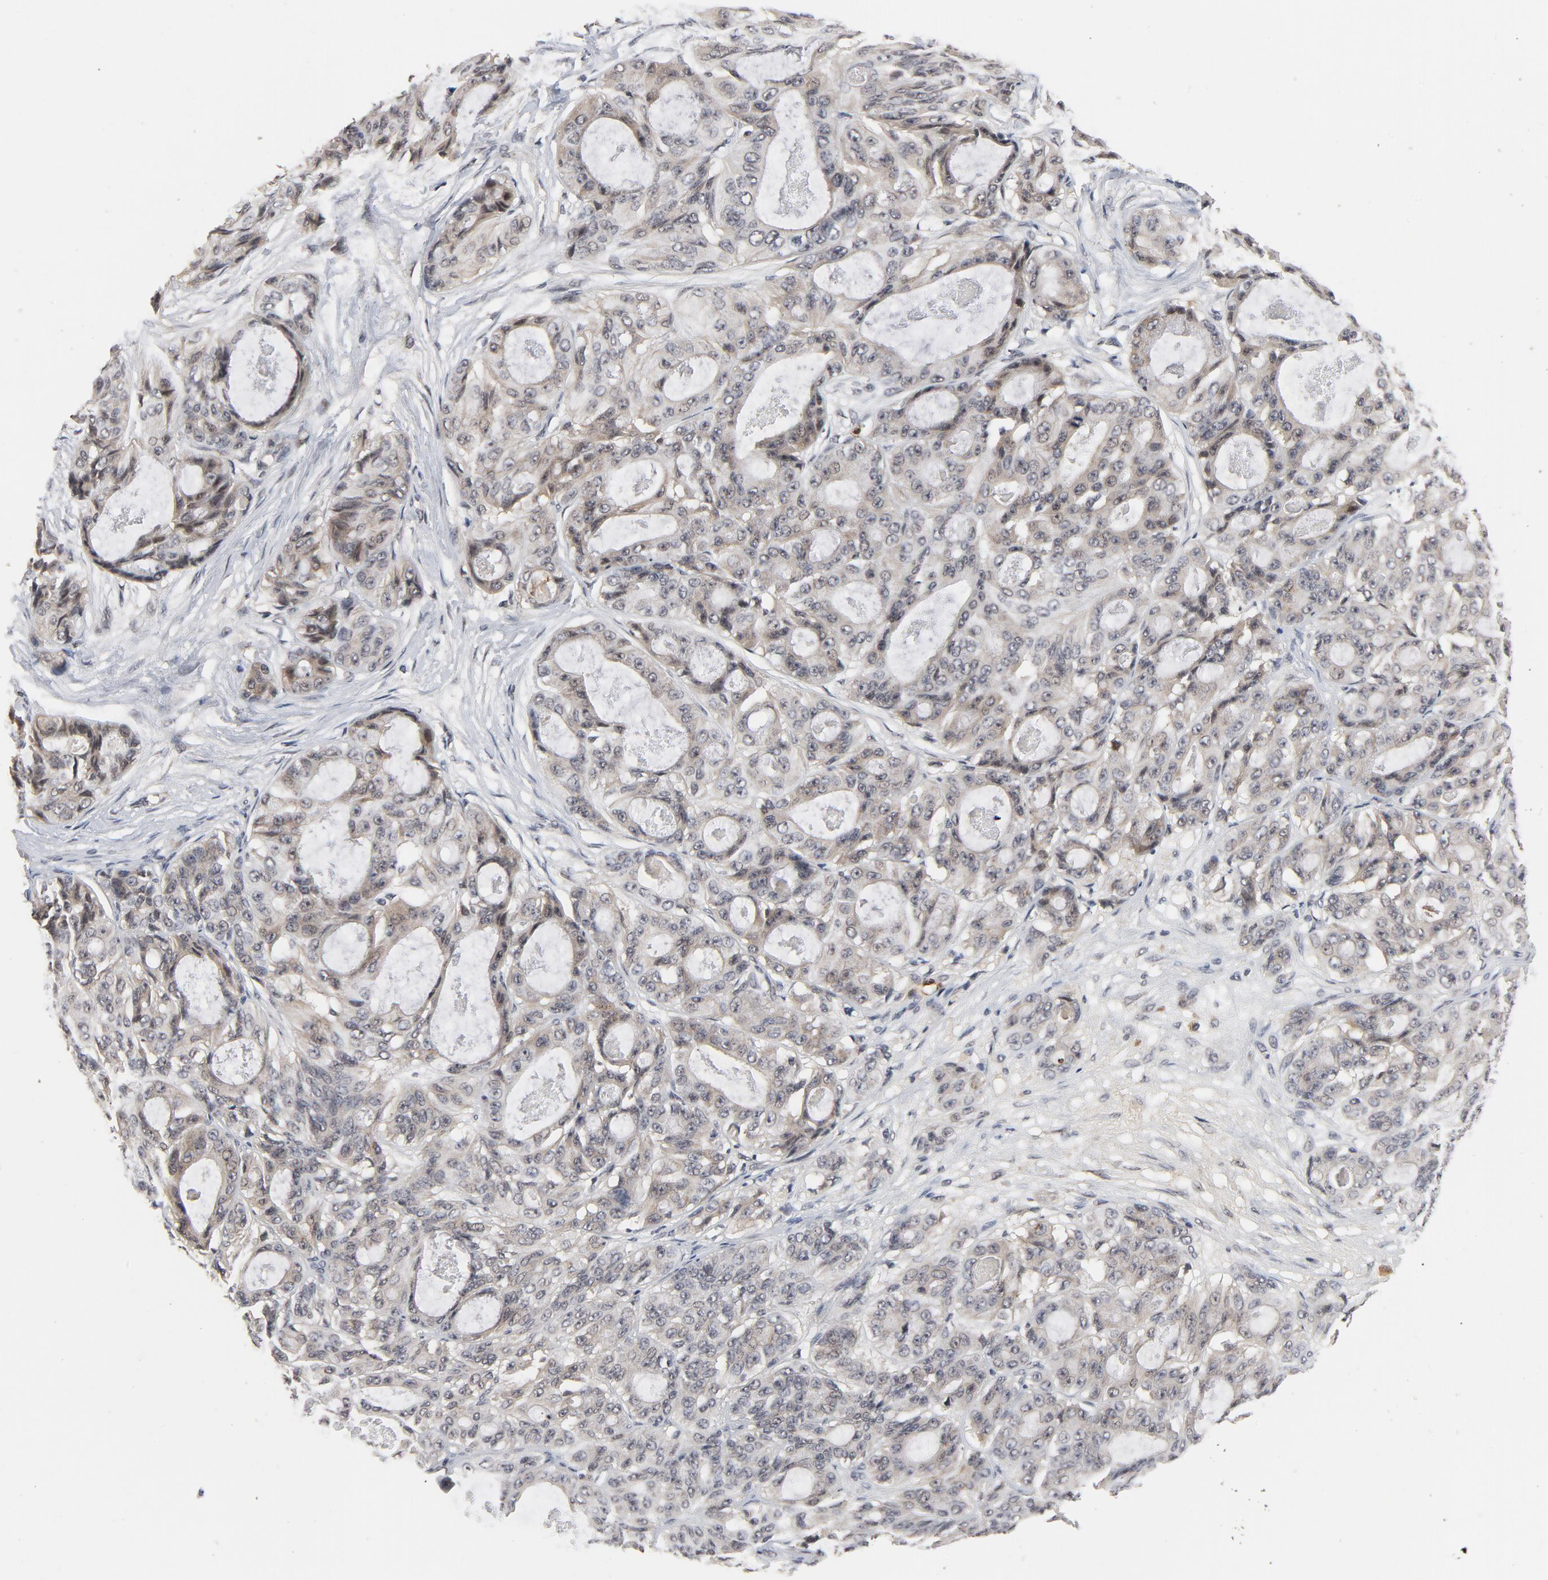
{"staining": {"intensity": "weak", "quantity": "25%-75%", "location": "cytoplasmic/membranous"}, "tissue": "ovarian cancer", "cell_type": "Tumor cells", "image_type": "cancer", "snomed": [{"axis": "morphology", "description": "Carcinoma, endometroid"}, {"axis": "topography", "description": "Ovary"}], "caption": "Immunohistochemical staining of human ovarian cancer displays weak cytoplasmic/membranous protein positivity in approximately 25%-75% of tumor cells. The staining was performed using DAB (3,3'-diaminobenzidine) to visualize the protein expression in brown, while the nuclei were stained in blue with hematoxylin (Magnification: 20x).", "gene": "RTL5", "patient": {"sex": "female", "age": 61}}